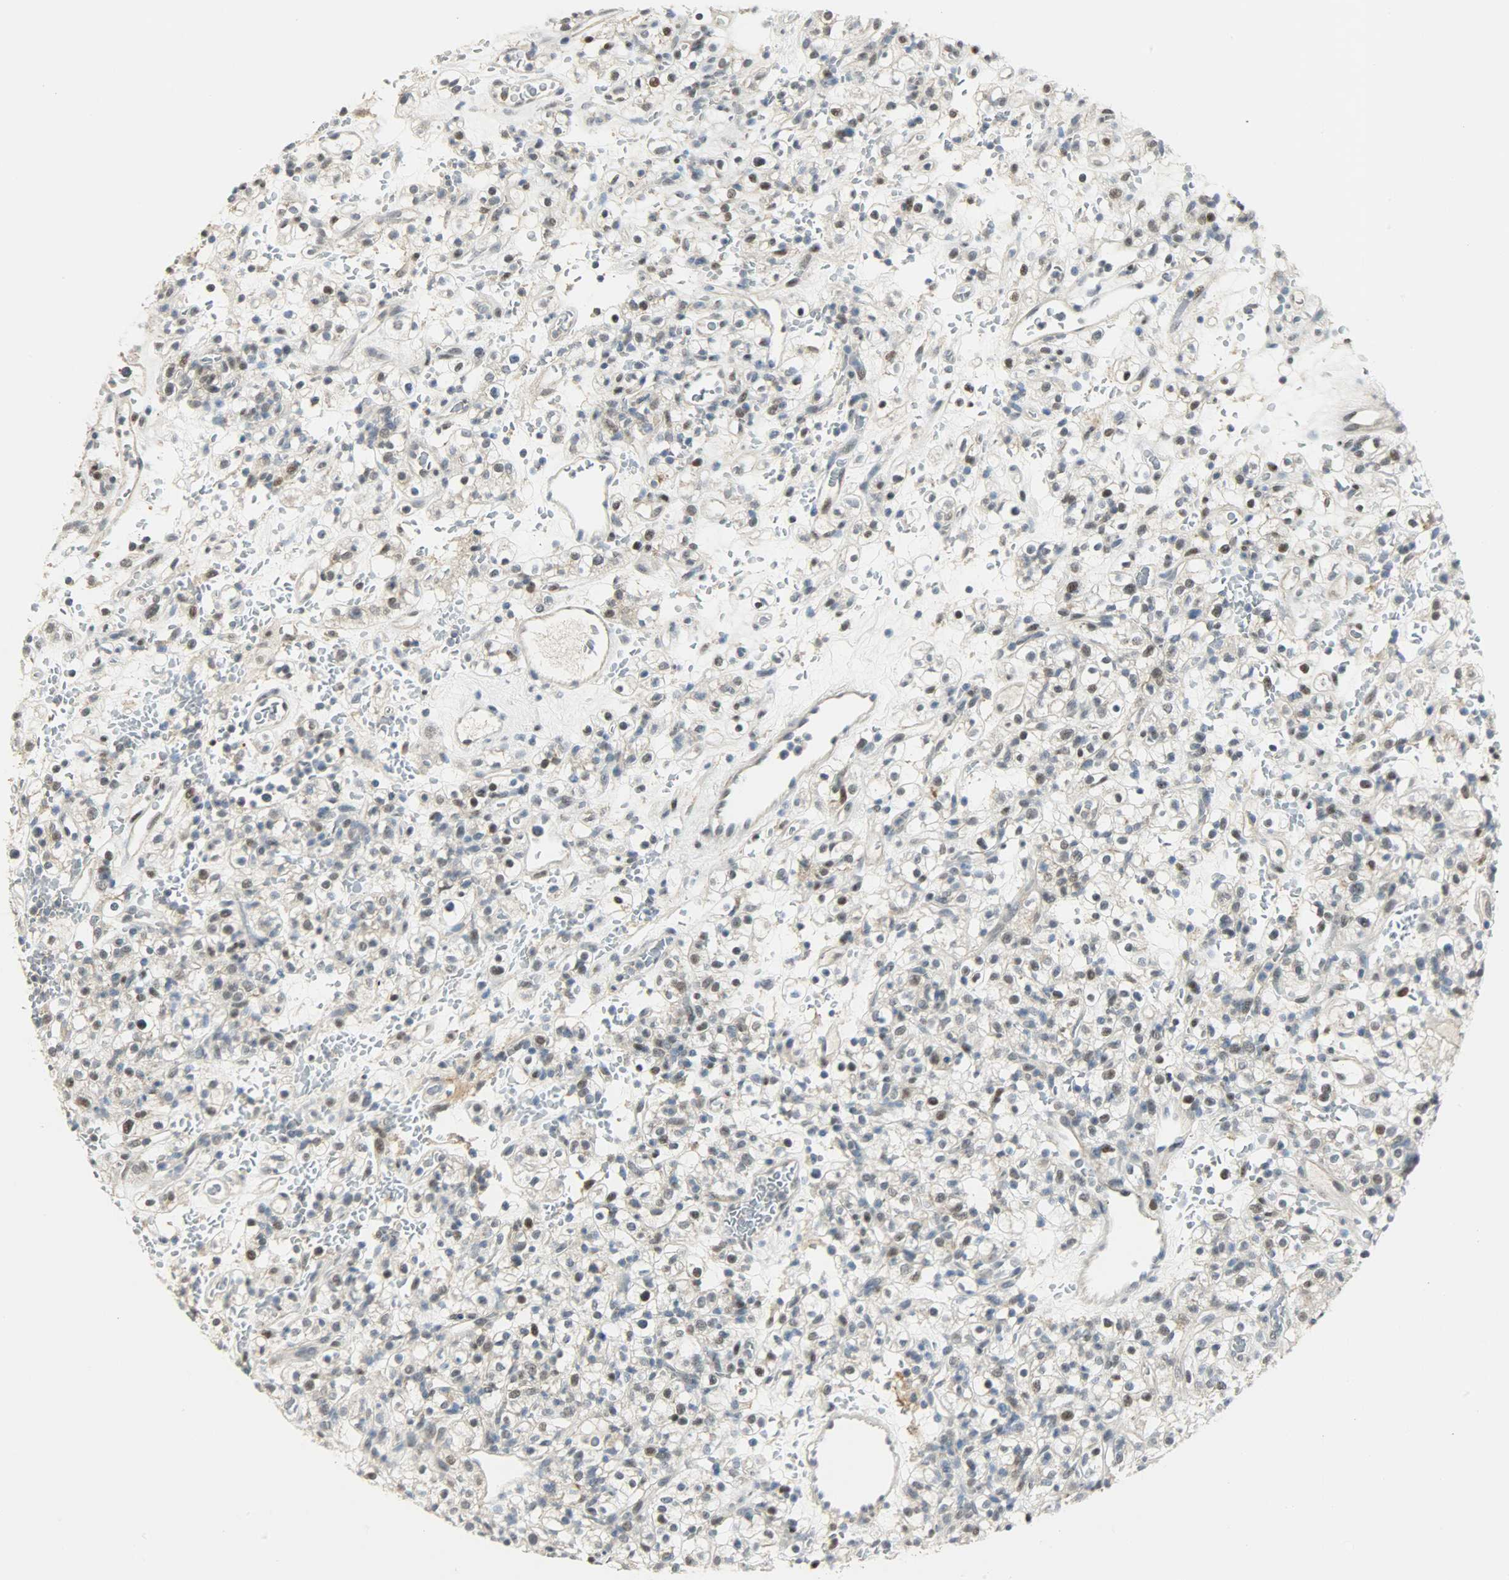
{"staining": {"intensity": "weak", "quantity": "25%-75%", "location": "cytoplasmic/membranous,nuclear"}, "tissue": "renal cancer", "cell_type": "Tumor cells", "image_type": "cancer", "snomed": [{"axis": "morphology", "description": "Normal tissue, NOS"}, {"axis": "morphology", "description": "Adenocarcinoma, NOS"}, {"axis": "topography", "description": "Kidney"}], "caption": "The image demonstrates immunohistochemical staining of renal cancer (adenocarcinoma). There is weak cytoplasmic/membranous and nuclear positivity is appreciated in about 25%-75% of tumor cells. (IHC, brightfield microscopy, high magnification).", "gene": "PPARG", "patient": {"sex": "female", "age": 72}}